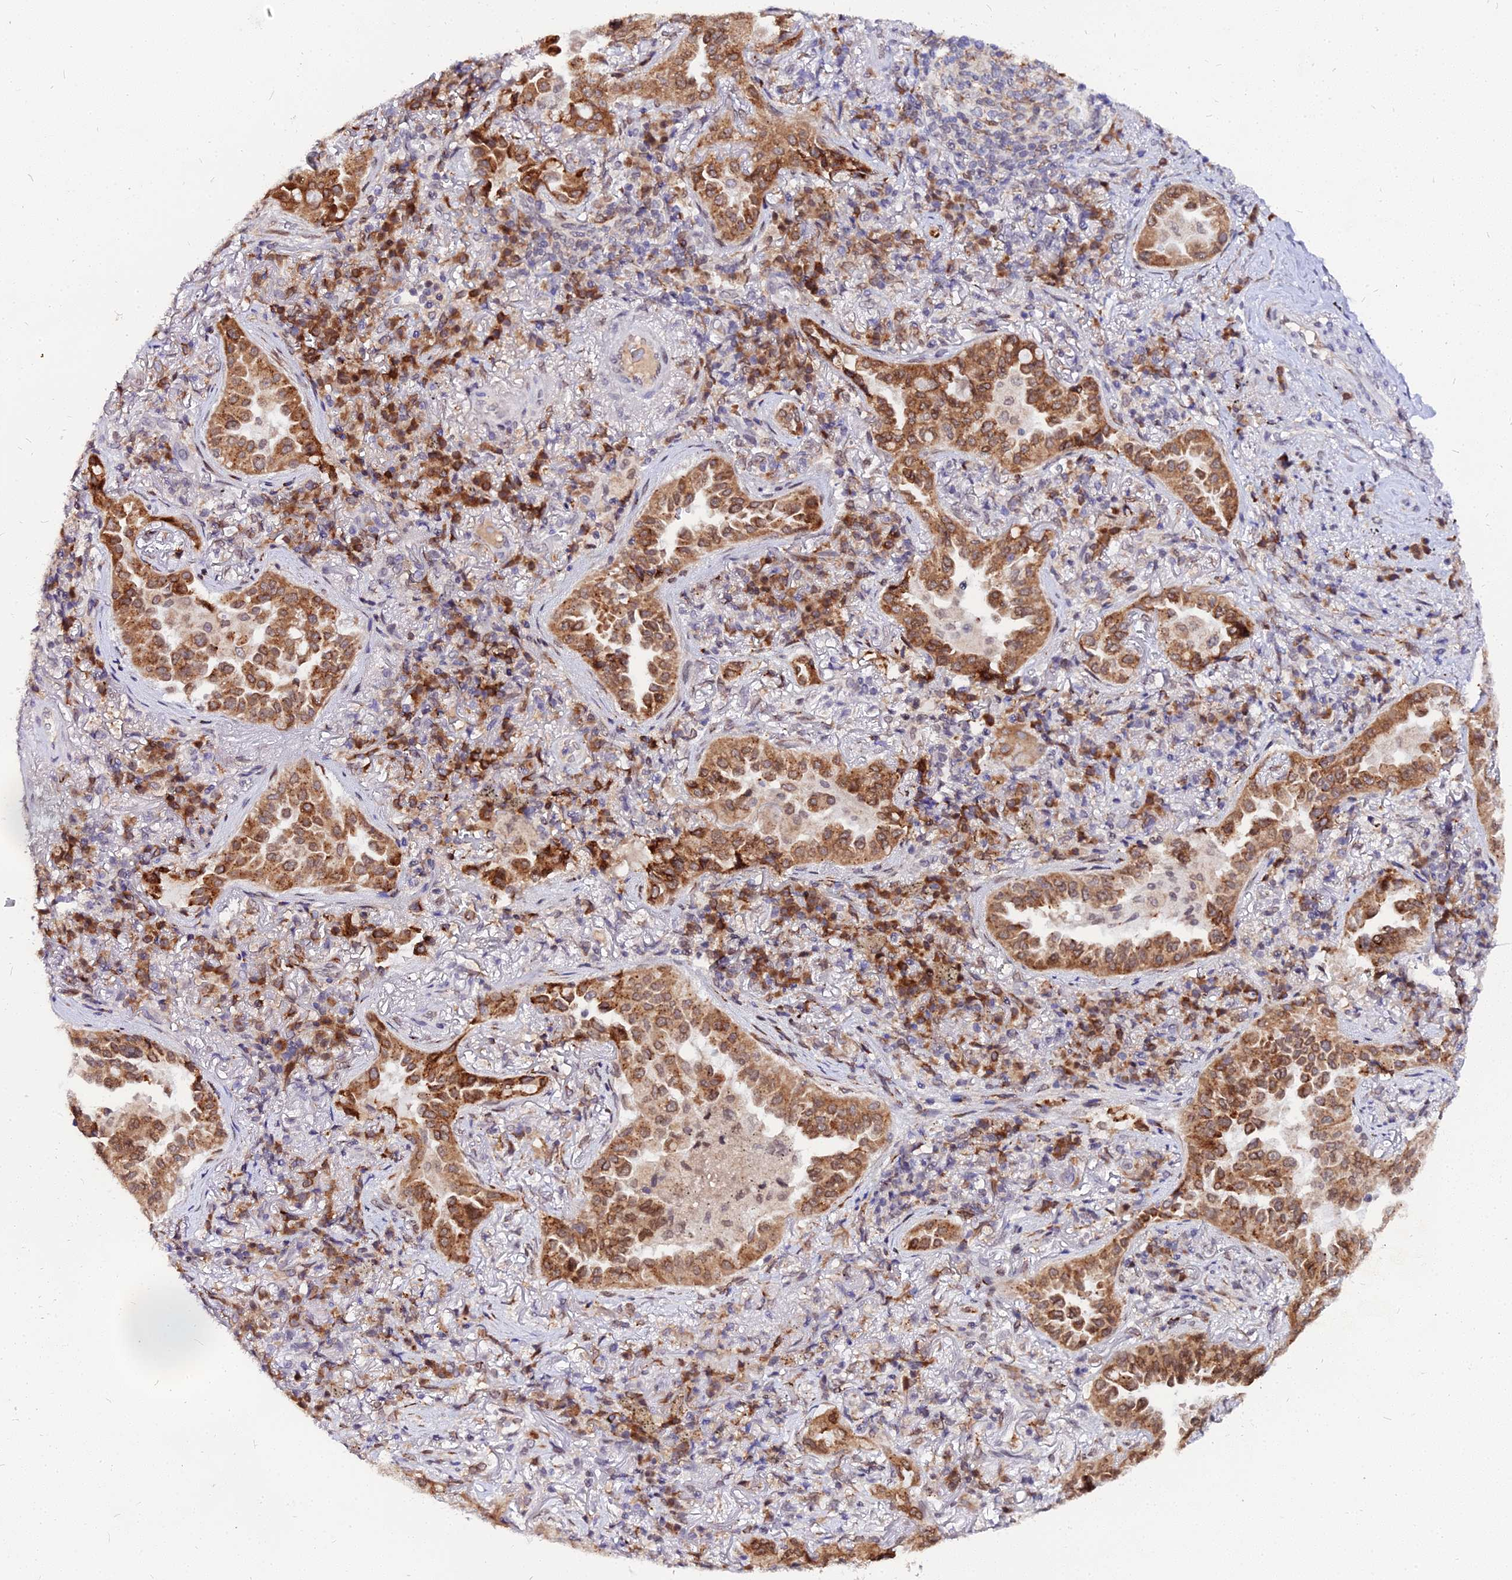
{"staining": {"intensity": "moderate", "quantity": ">75%", "location": "cytoplasmic/membranous"}, "tissue": "lung cancer", "cell_type": "Tumor cells", "image_type": "cancer", "snomed": [{"axis": "morphology", "description": "Adenocarcinoma, NOS"}, {"axis": "topography", "description": "Lung"}], "caption": "Immunohistochemical staining of human lung cancer (adenocarcinoma) reveals medium levels of moderate cytoplasmic/membranous expression in about >75% of tumor cells. Immunohistochemistry (ihc) stains the protein in brown and the nuclei are stained blue.", "gene": "RNF121", "patient": {"sex": "female", "age": 69}}